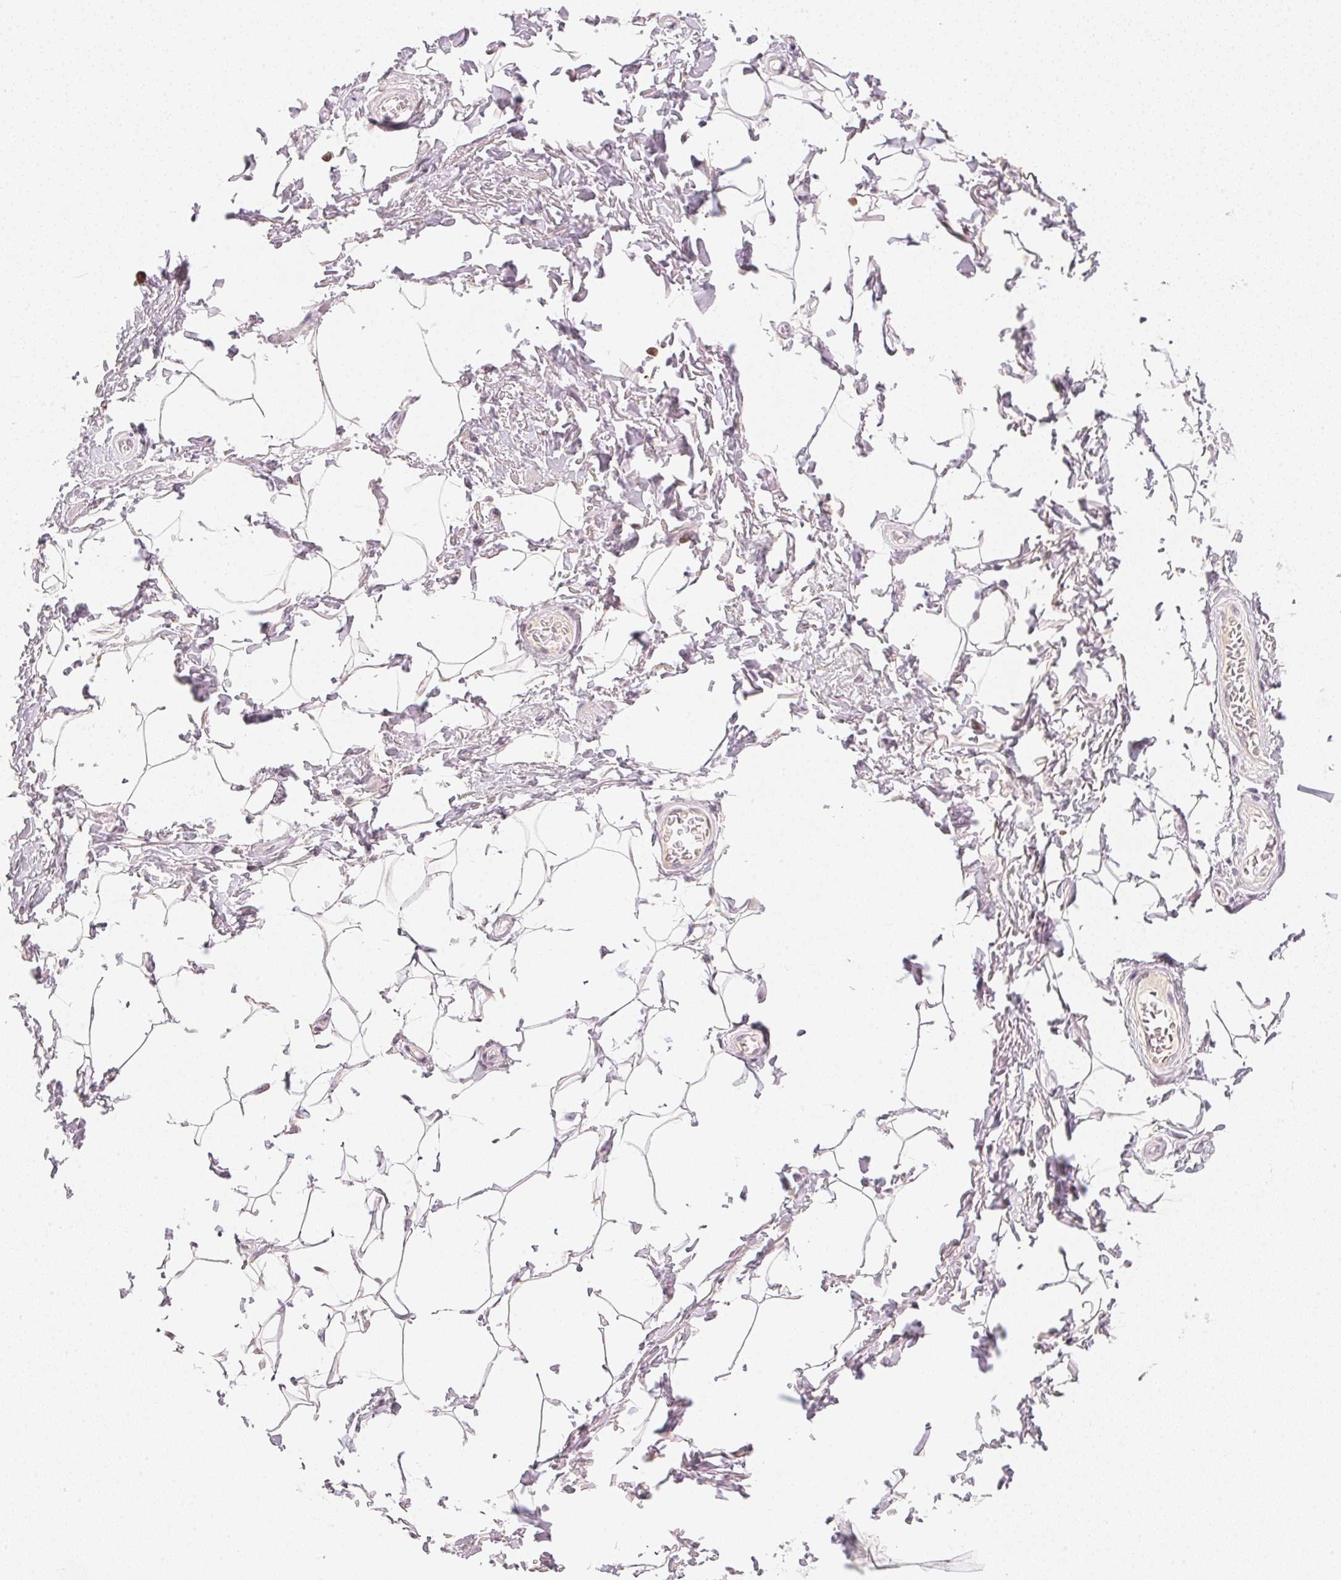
{"staining": {"intensity": "negative", "quantity": "none", "location": "none"}, "tissue": "adipose tissue", "cell_type": "Adipocytes", "image_type": "normal", "snomed": [{"axis": "morphology", "description": "Normal tissue, NOS"}, {"axis": "topography", "description": "Peripheral nerve tissue"}], "caption": "A high-resolution micrograph shows IHC staining of unremarkable adipose tissue, which shows no significant positivity in adipocytes. The staining was performed using DAB to visualize the protein expression in brown, while the nuclei were stained in blue with hematoxylin (Magnification: 20x).", "gene": "FNDC4", "patient": {"sex": "male", "age": 51}}